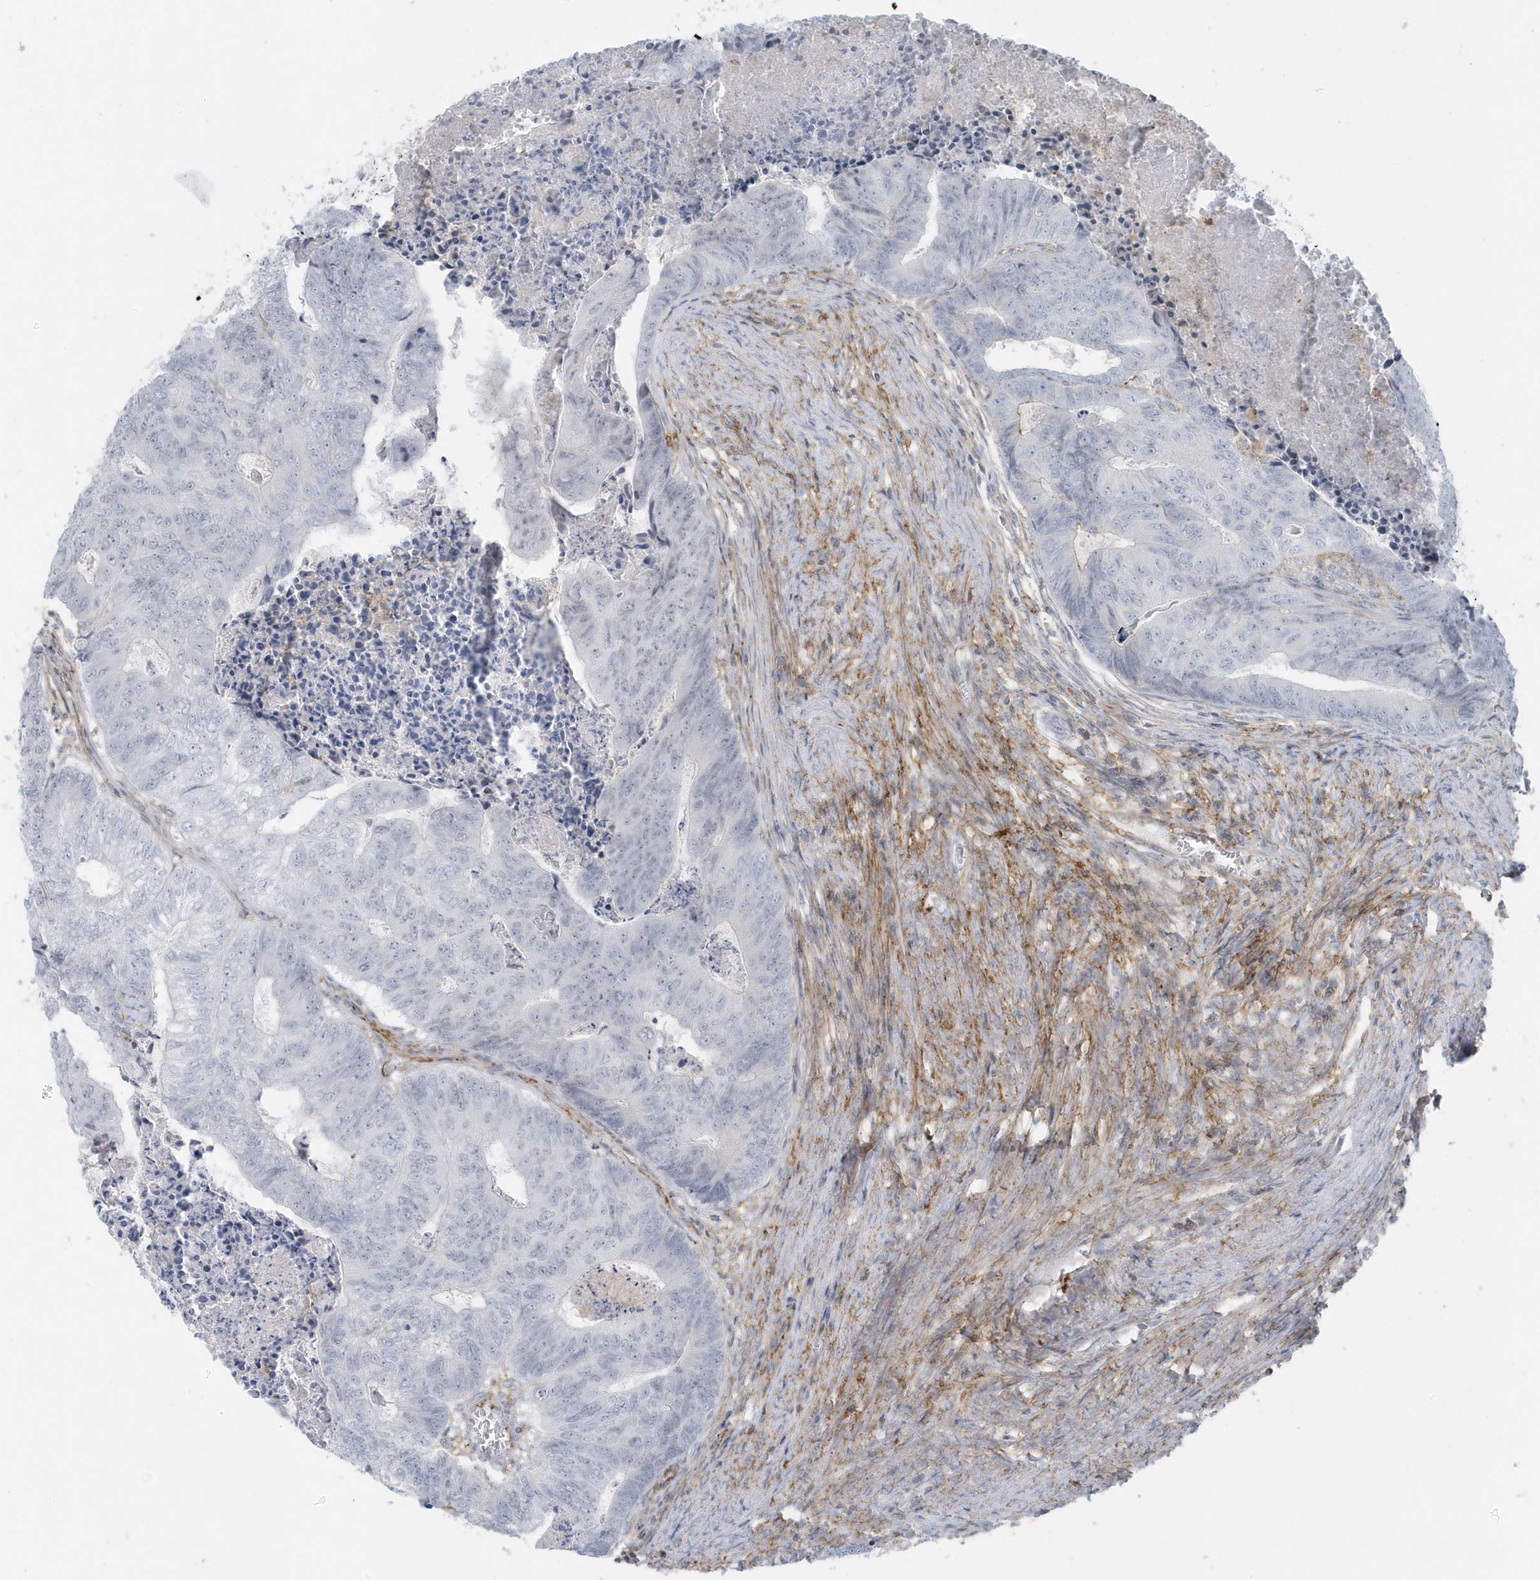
{"staining": {"intensity": "negative", "quantity": "none", "location": "none"}, "tissue": "colorectal cancer", "cell_type": "Tumor cells", "image_type": "cancer", "snomed": [{"axis": "morphology", "description": "Adenocarcinoma, NOS"}, {"axis": "topography", "description": "Colon"}], "caption": "High power microscopy histopathology image of an IHC image of colorectal adenocarcinoma, revealing no significant expression in tumor cells.", "gene": "CACNB2", "patient": {"sex": "female", "age": 67}}